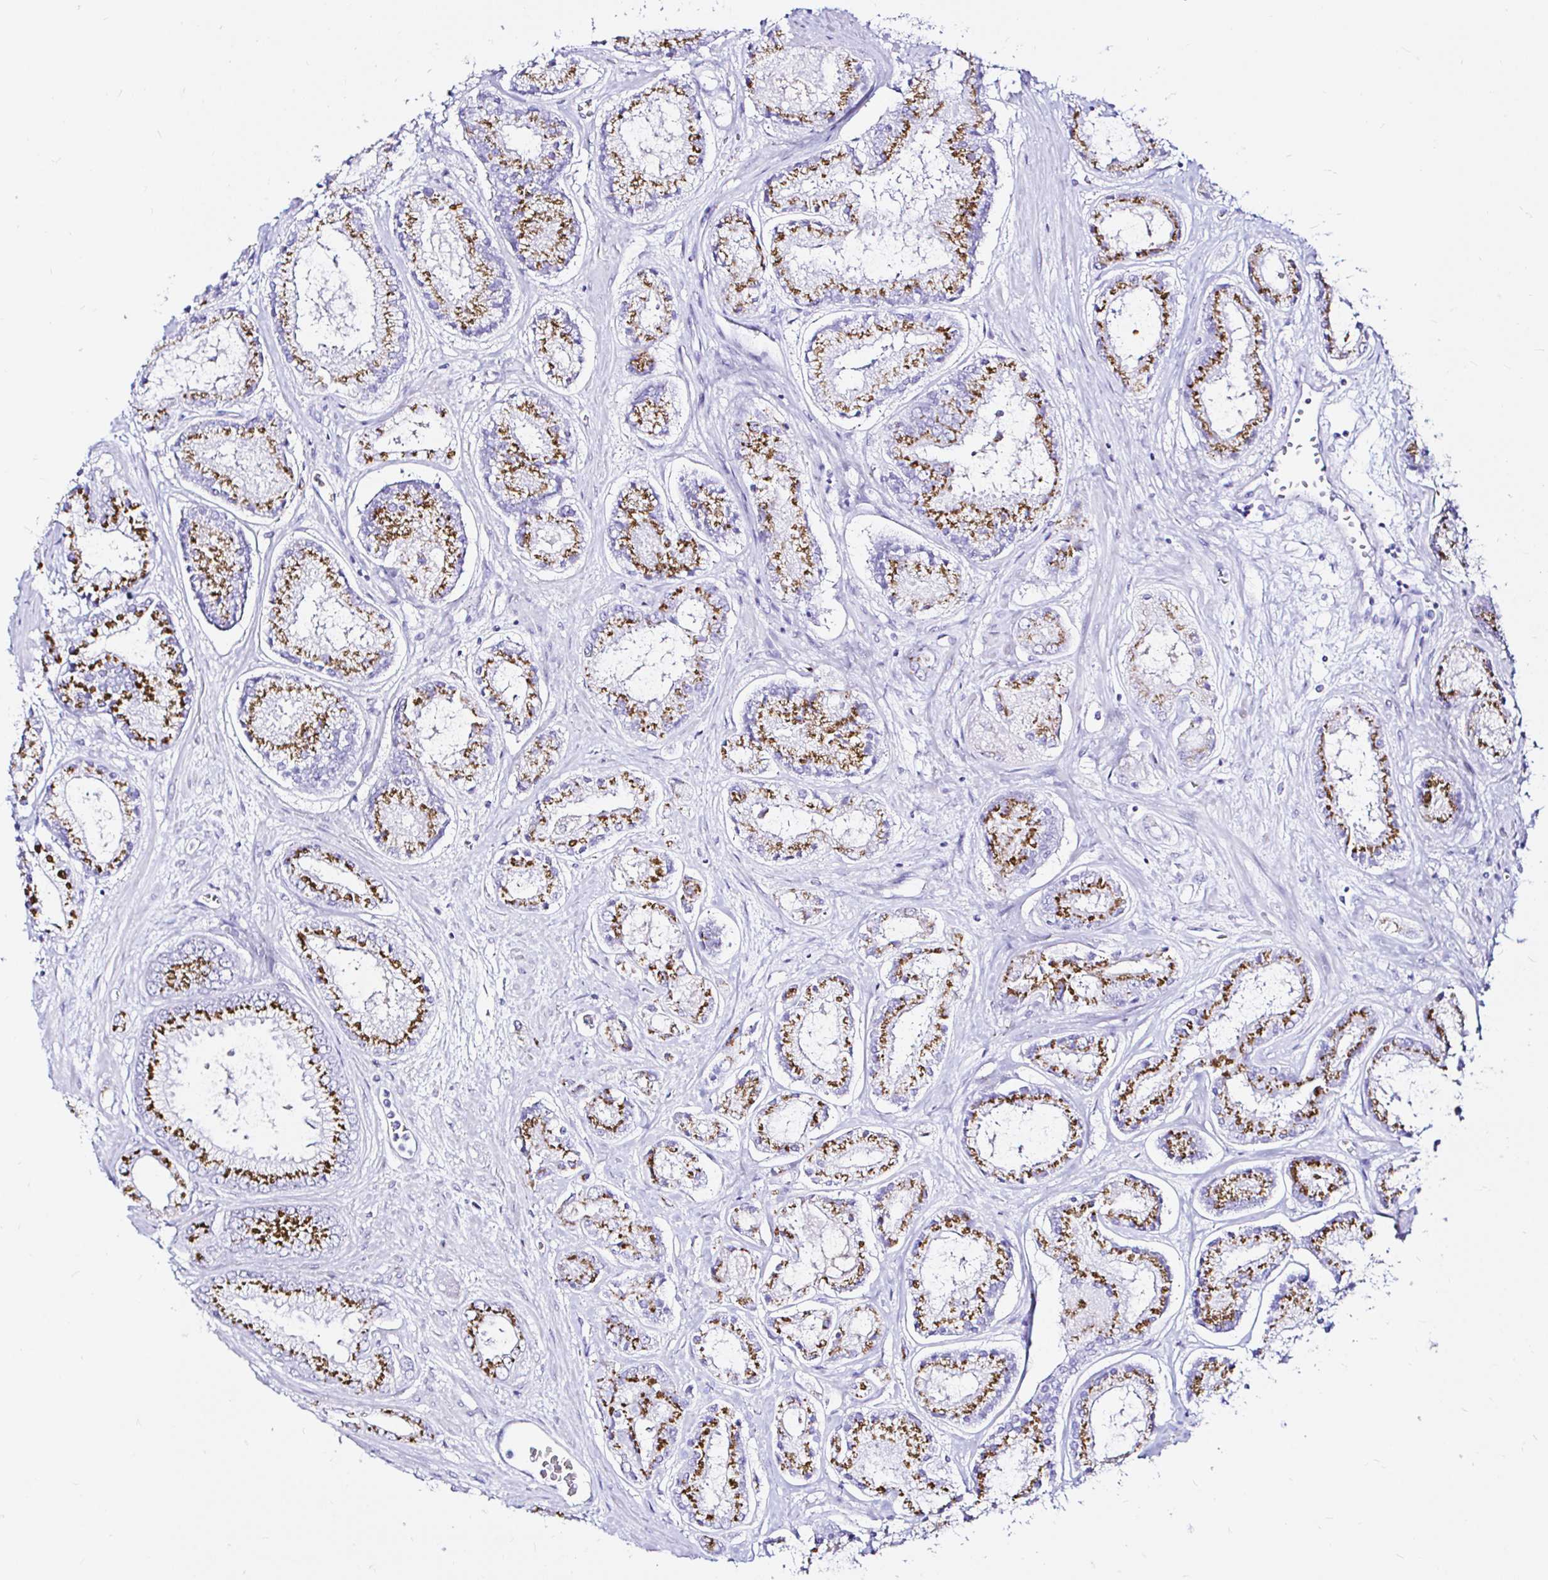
{"staining": {"intensity": "moderate", "quantity": "25%-75%", "location": "cytoplasmic/membranous"}, "tissue": "prostate cancer", "cell_type": "Tumor cells", "image_type": "cancer", "snomed": [{"axis": "morphology", "description": "Adenocarcinoma, High grade"}, {"axis": "topography", "description": "Prostate"}], "caption": "A medium amount of moderate cytoplasmic/membranous expression is identified in approximately 25%-75% of tumor cells in prostate cancer tissue.", "gene": "ZNF432", "patient": {"sex": "male", "age": 67}}